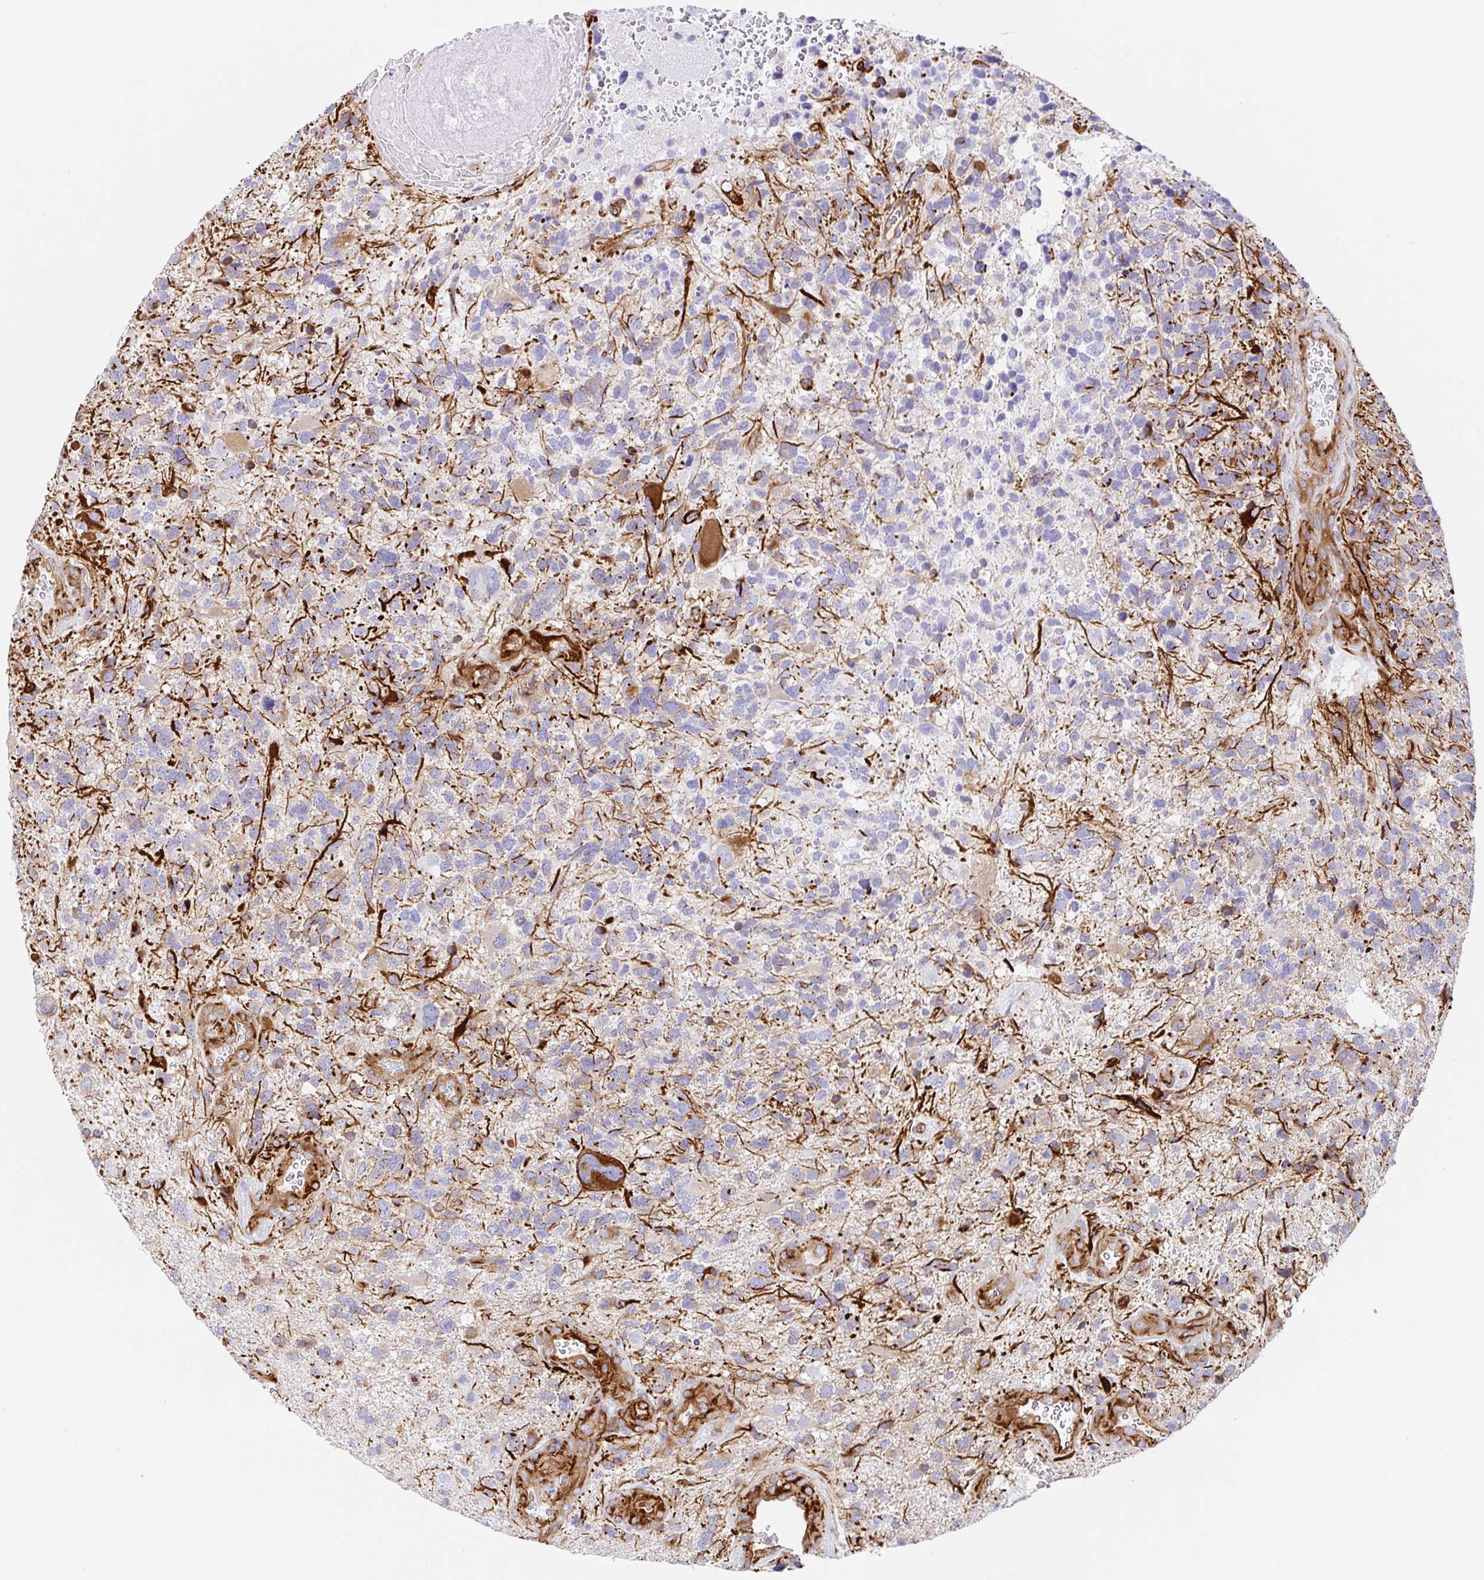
{"staining": {"intensity": "negative", "quantity": "none", "location": "none"}, "tissue": "glioma", "cell_type": "Tumor cells", "image_type": "cancer", "snomed": [{"axis": "morphology", "description": "Glioma, malignant, High grade"}, {"axis": "topography", "description": "Brain"}], "caption": "Tumor cells are negative for protein expression in human malignant glioma (high-grade). (DAB immunohistochemistry (IHC) visualized using brightfield microscopy, high magnification).", "gene": "DOCK1", "patient": {"sex": "female", "age": 71}}